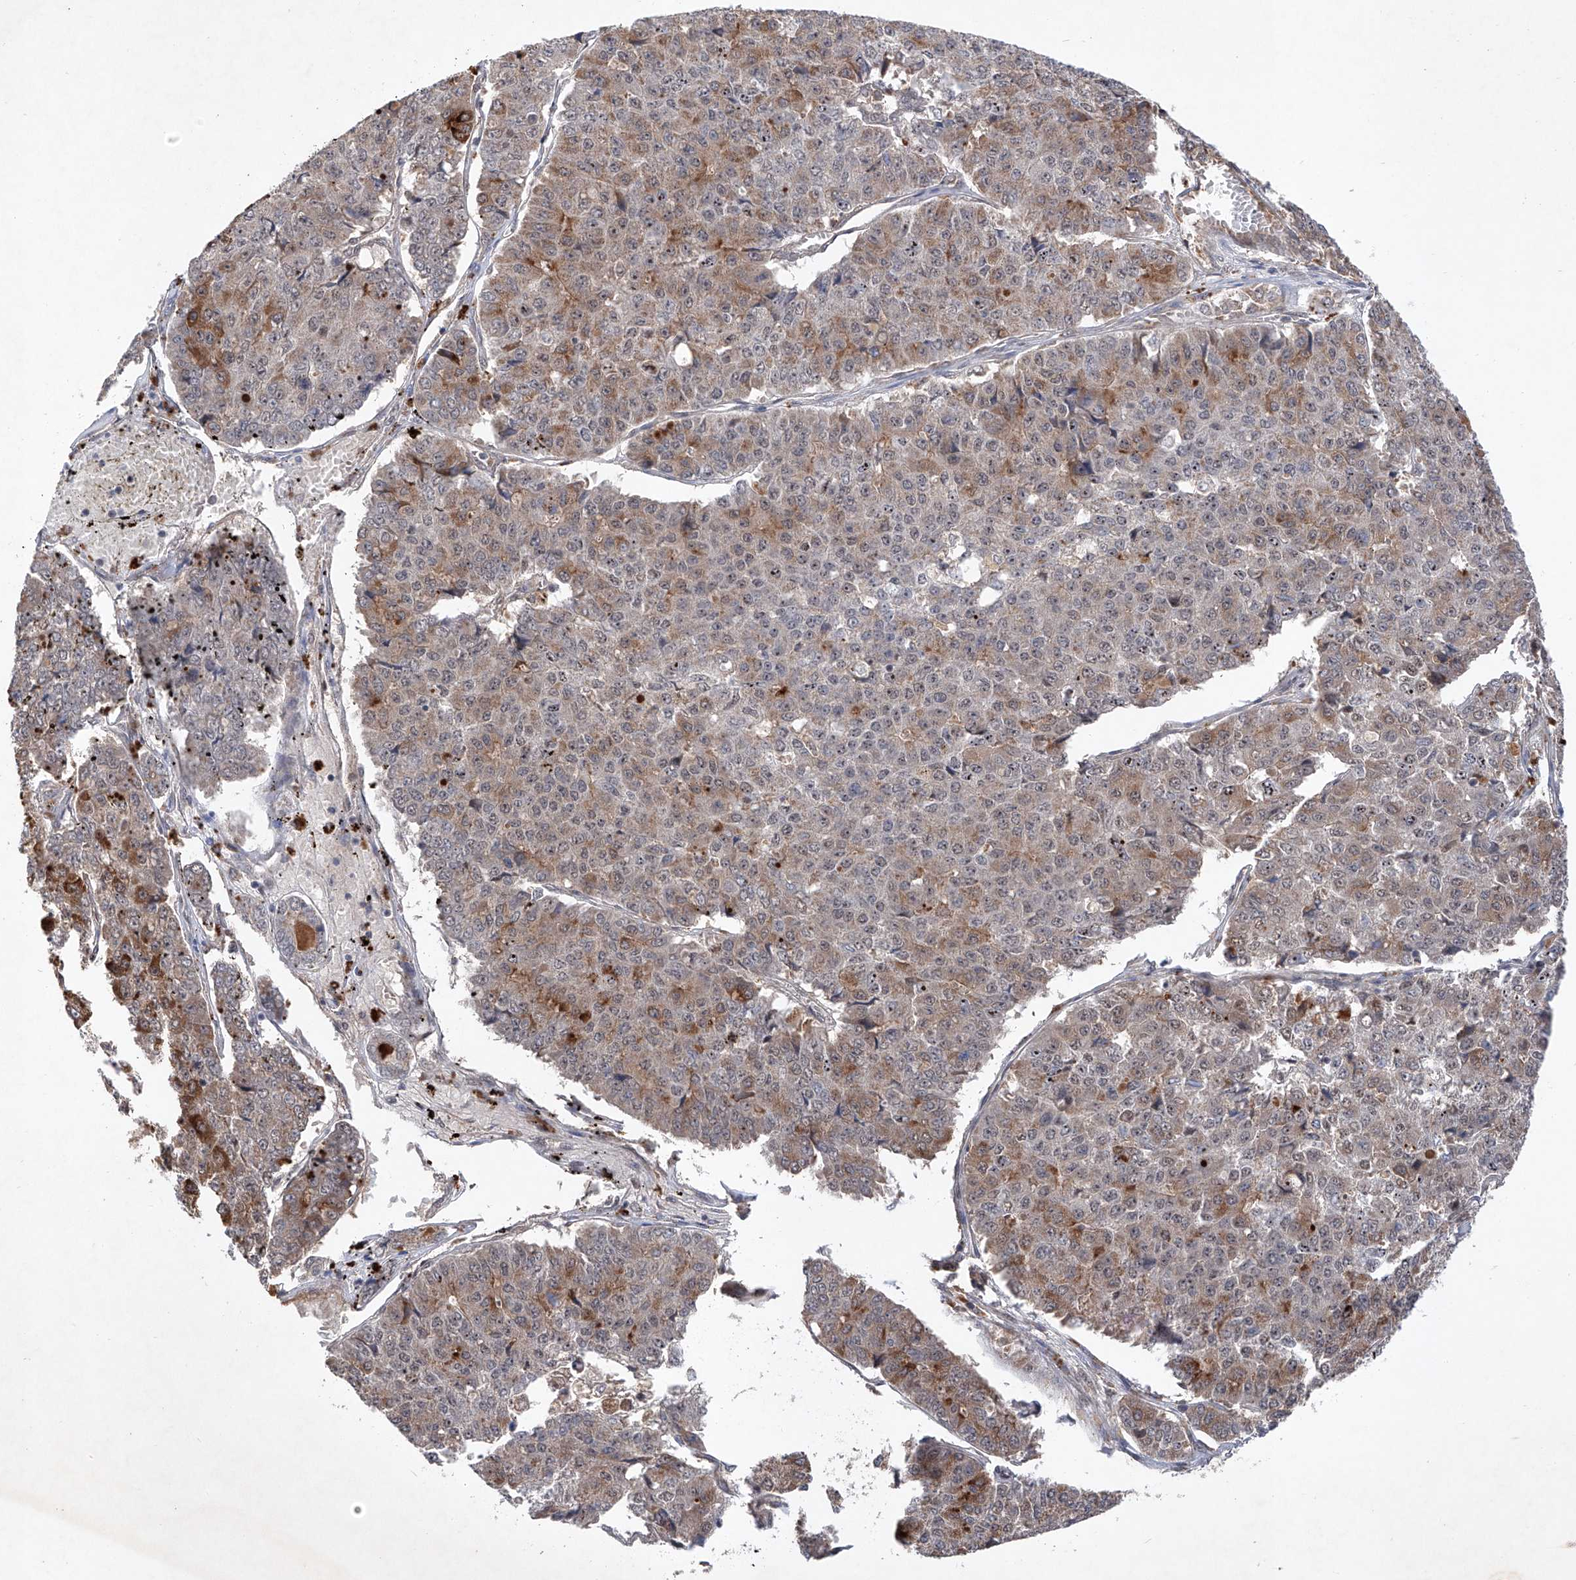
{"staining": {"intensity": "moderate", "quantity": ">75%", "location": "cytoplasmic/membranous"}, "tissue": "pancreatic cancer", "cell_type": "Tumor cells", "image_type": "cancer", "snomed": [{"axis": "morphology", "description": "Adenocarcinoma, NOS"}, {"axis": "topography", "description": "Pancreas"}], "caption": "DAB (3,3'-diaminobenzidine) immunohistochemical staining of pancreatic cancer (adenocarcinoma) shows moderate cytoplasmic/membranous protein positivity in about >75% of tumor cells.", "gene": "FAM135A", "patient": {"sex": "male", "age": 50}}